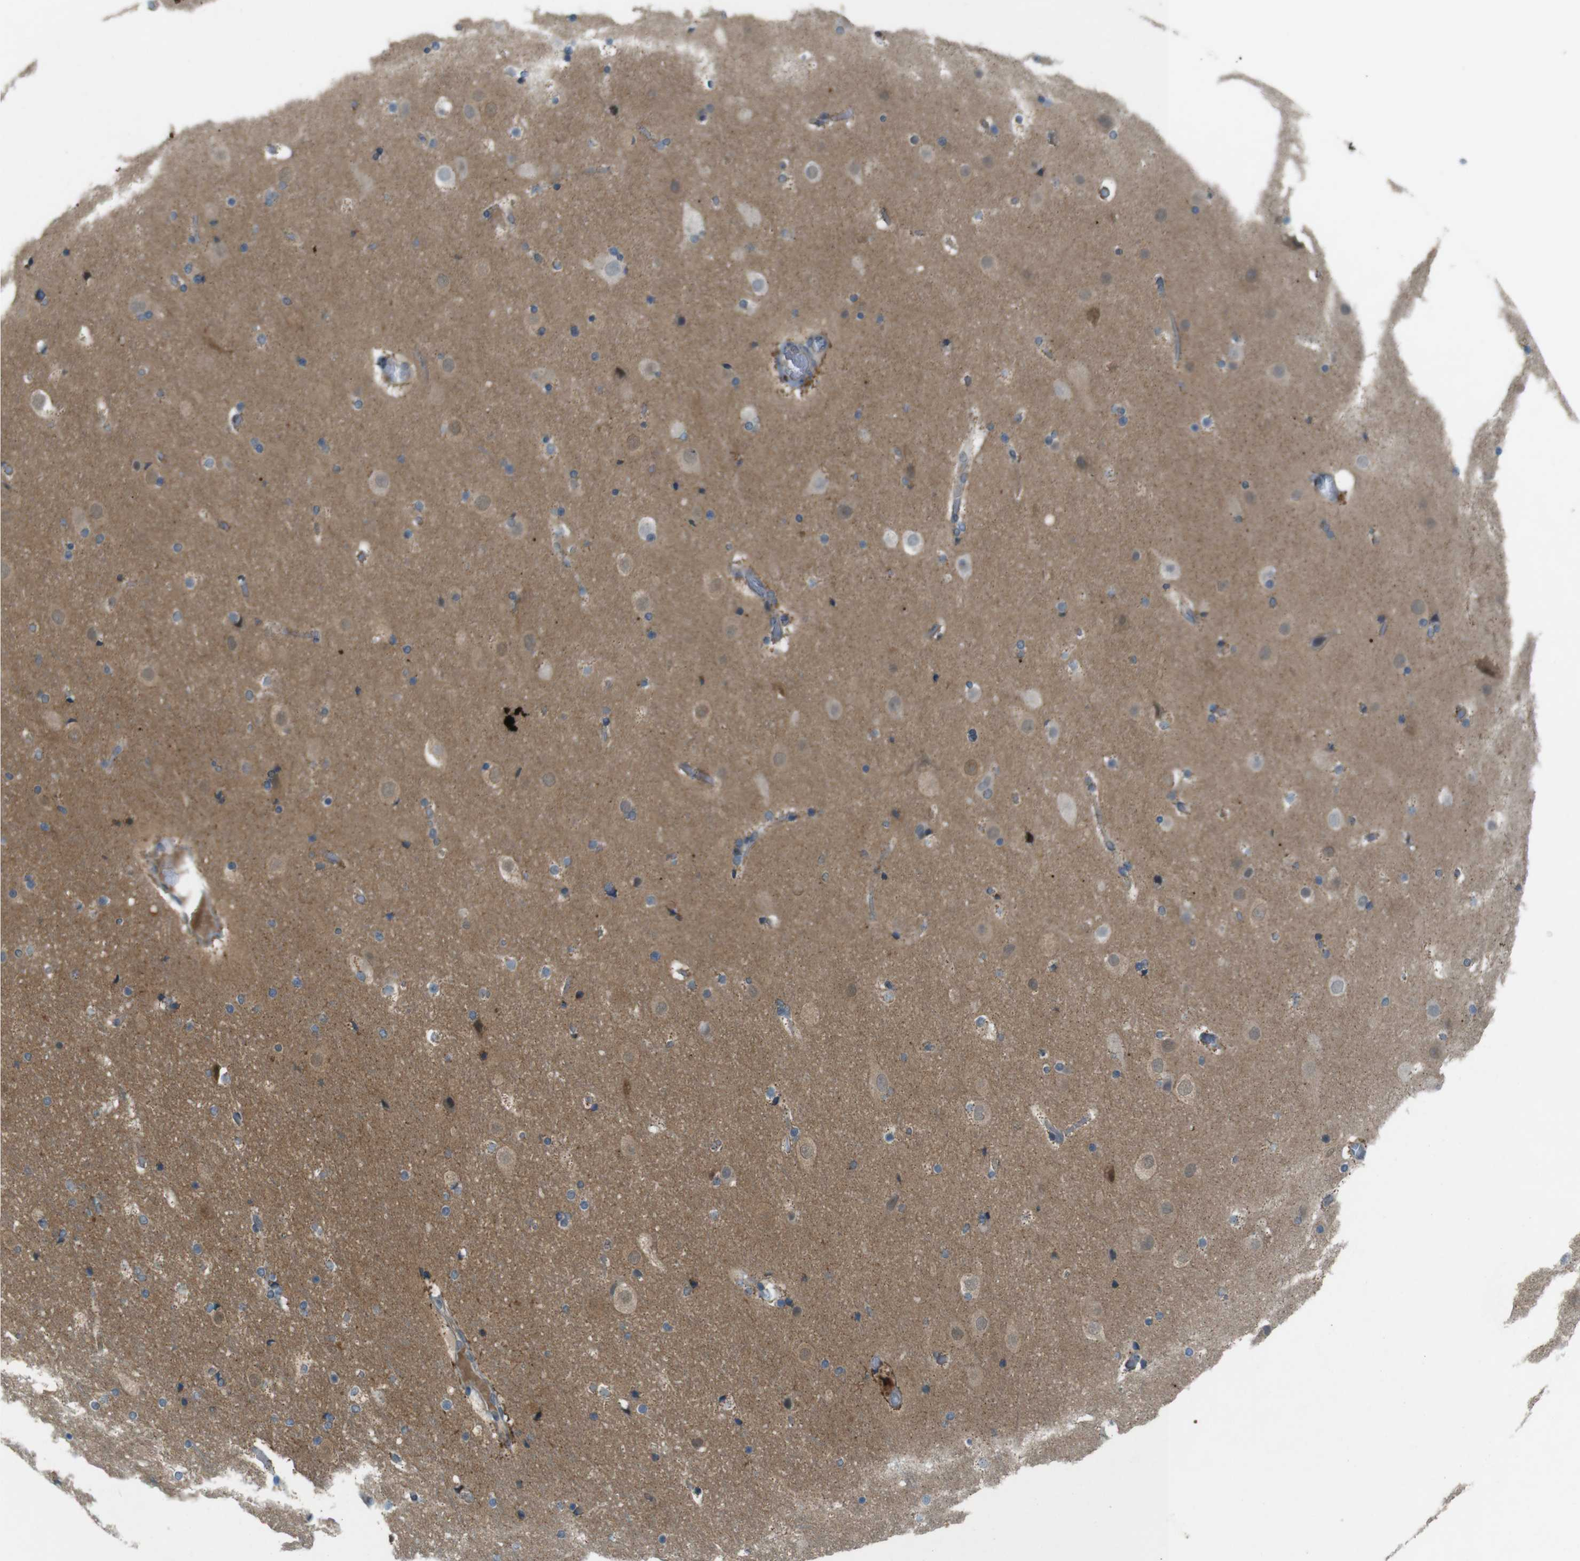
{"staining": {"intensity": "negative", "quantity": "none", "location": "none"}, "tissue": "cerebral cortex", "cell_type": "Endothelial cells", "image_type": "normal", "snomed": [{"axis": "morphology", "description": "Normal tissue, NOS"}, {"axis": "topography", "description": "Cerebral cortex"}], "caption": "Cerebral cortex stained for a protein using immunohistochemistry (IHC) reveals no staining endothelial cells.", "gene": "ZDHHC20", "patient": {"sex": "male", "age": 57}}